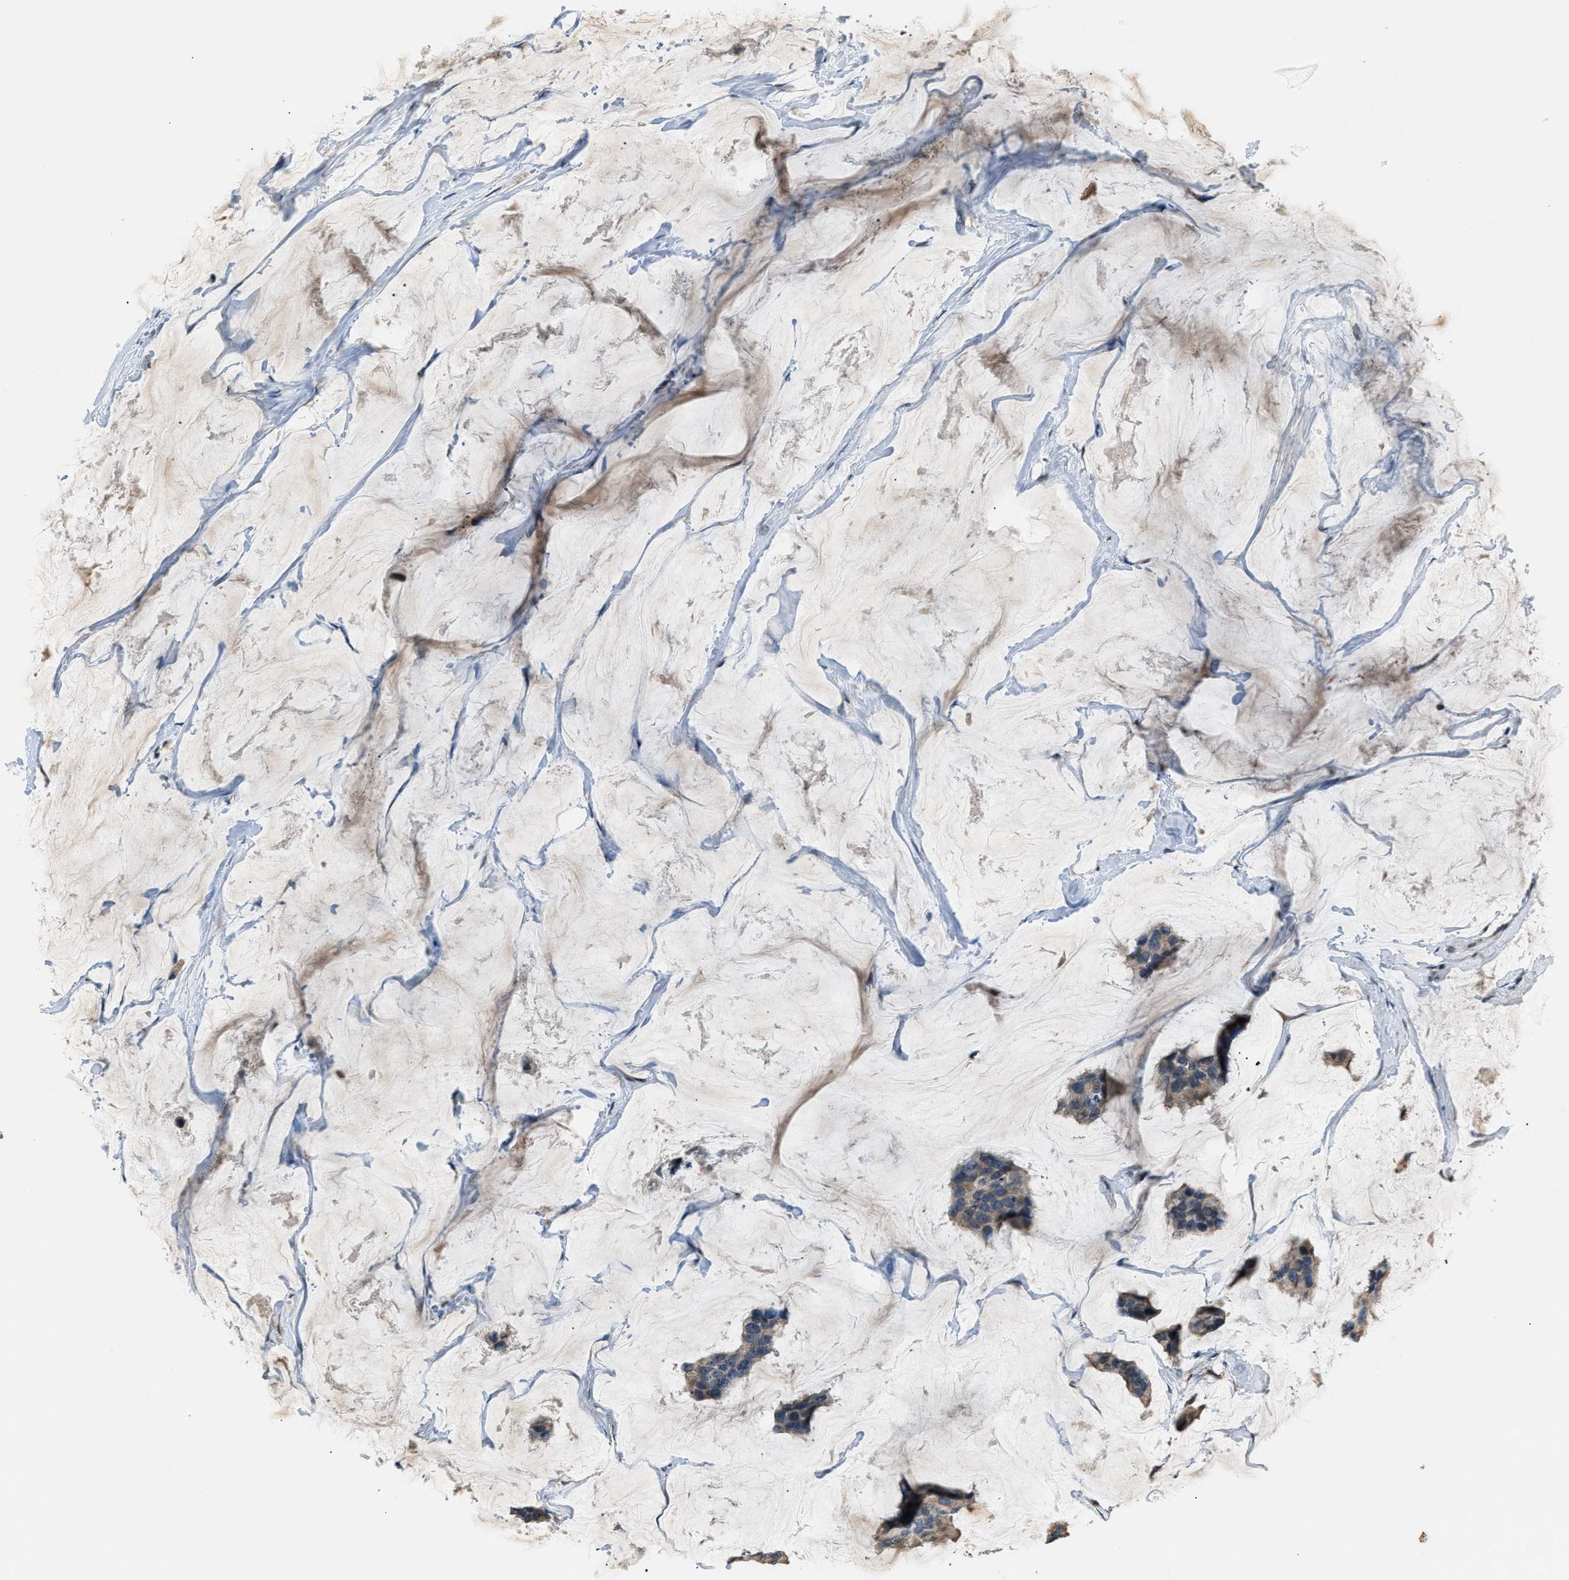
{"staining": {"intensity": "weak", "quantity": "25%-75%", "location": "cytoplasmic/membranous"}, "tissue": "breast cancer", "cell_type": "Tumor cells", "image_type": "cancer", "snomed": [{"axis": "morphology", "description": "Normal tissue, NOS"}, {"axis": "morphology", "description": "Duct carcinoma"}, {"axis": "topography", "description": "Breast"}], "caption": "Human breast cancer (intraductal carcinoma) stained with a brown dye reveals weak cytoplasmic/membranous positive expression in about 25%-75% of tumor cells.", "gene": "TP53I3", "patient": {"sex": "female", "age": 50}}